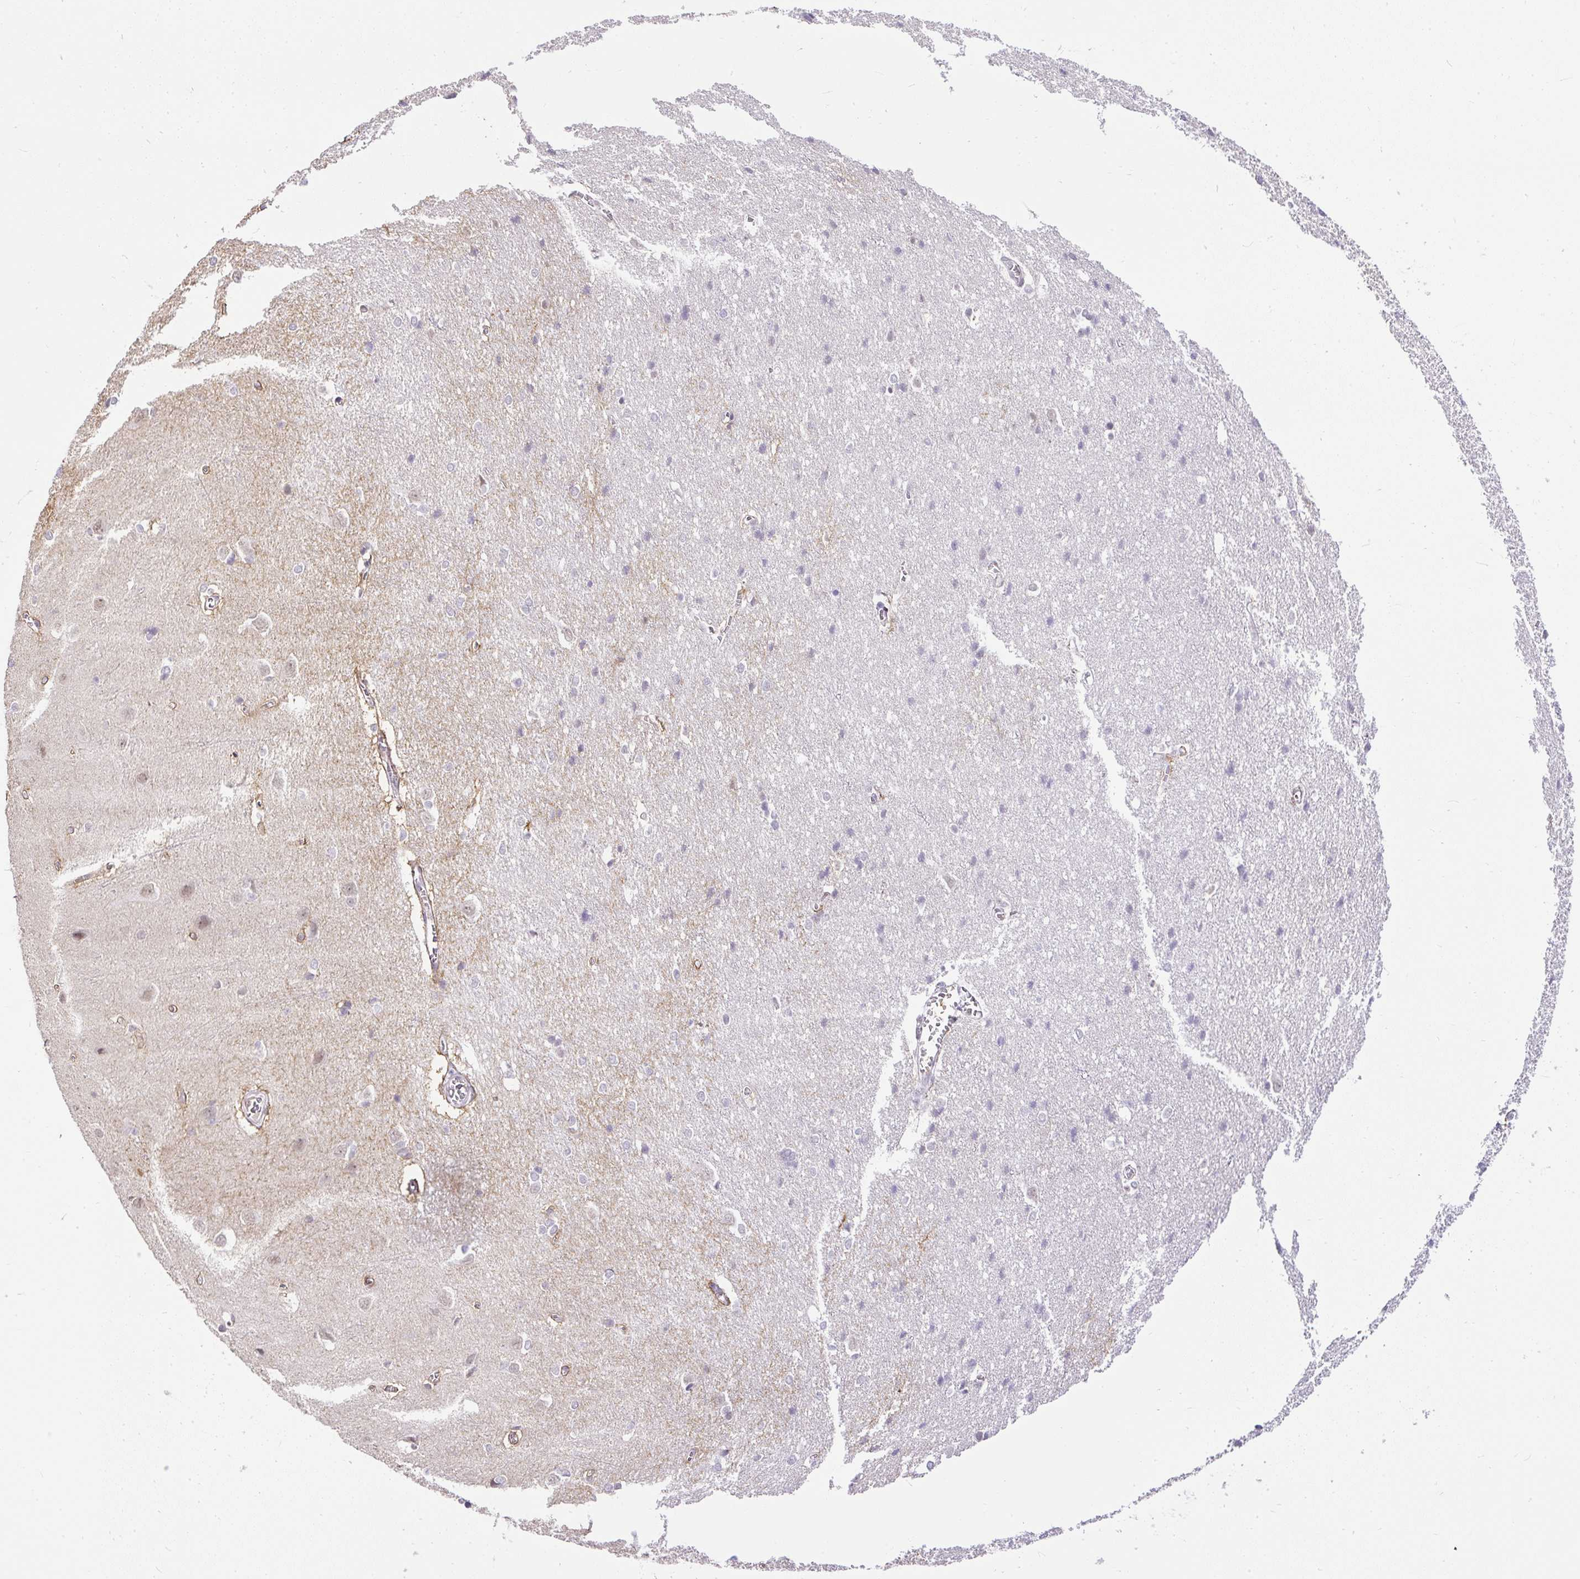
{"staining": {"intensity": "weak", "quantity": "25%-75%", "location": "cytoplasmic/membranous"}, "tissue": "cerebral cortex", "cell_type": "Endothelial cells", "image_type": "normal", "snomed": [{"axis": "morphology", "description": "Normal tissue, NOS"}, {"axis": "topography", "description": "Cerebral cortex"}], "caption": "The image reveals a brown stain indicating the presence of a protein in the cytoplasmic/membranous of endothelial cells in cerebral cortex. Nuclei are stained in blue.", "gene": "WNT10B", "patient": {"sex": "male", "age": 37}}